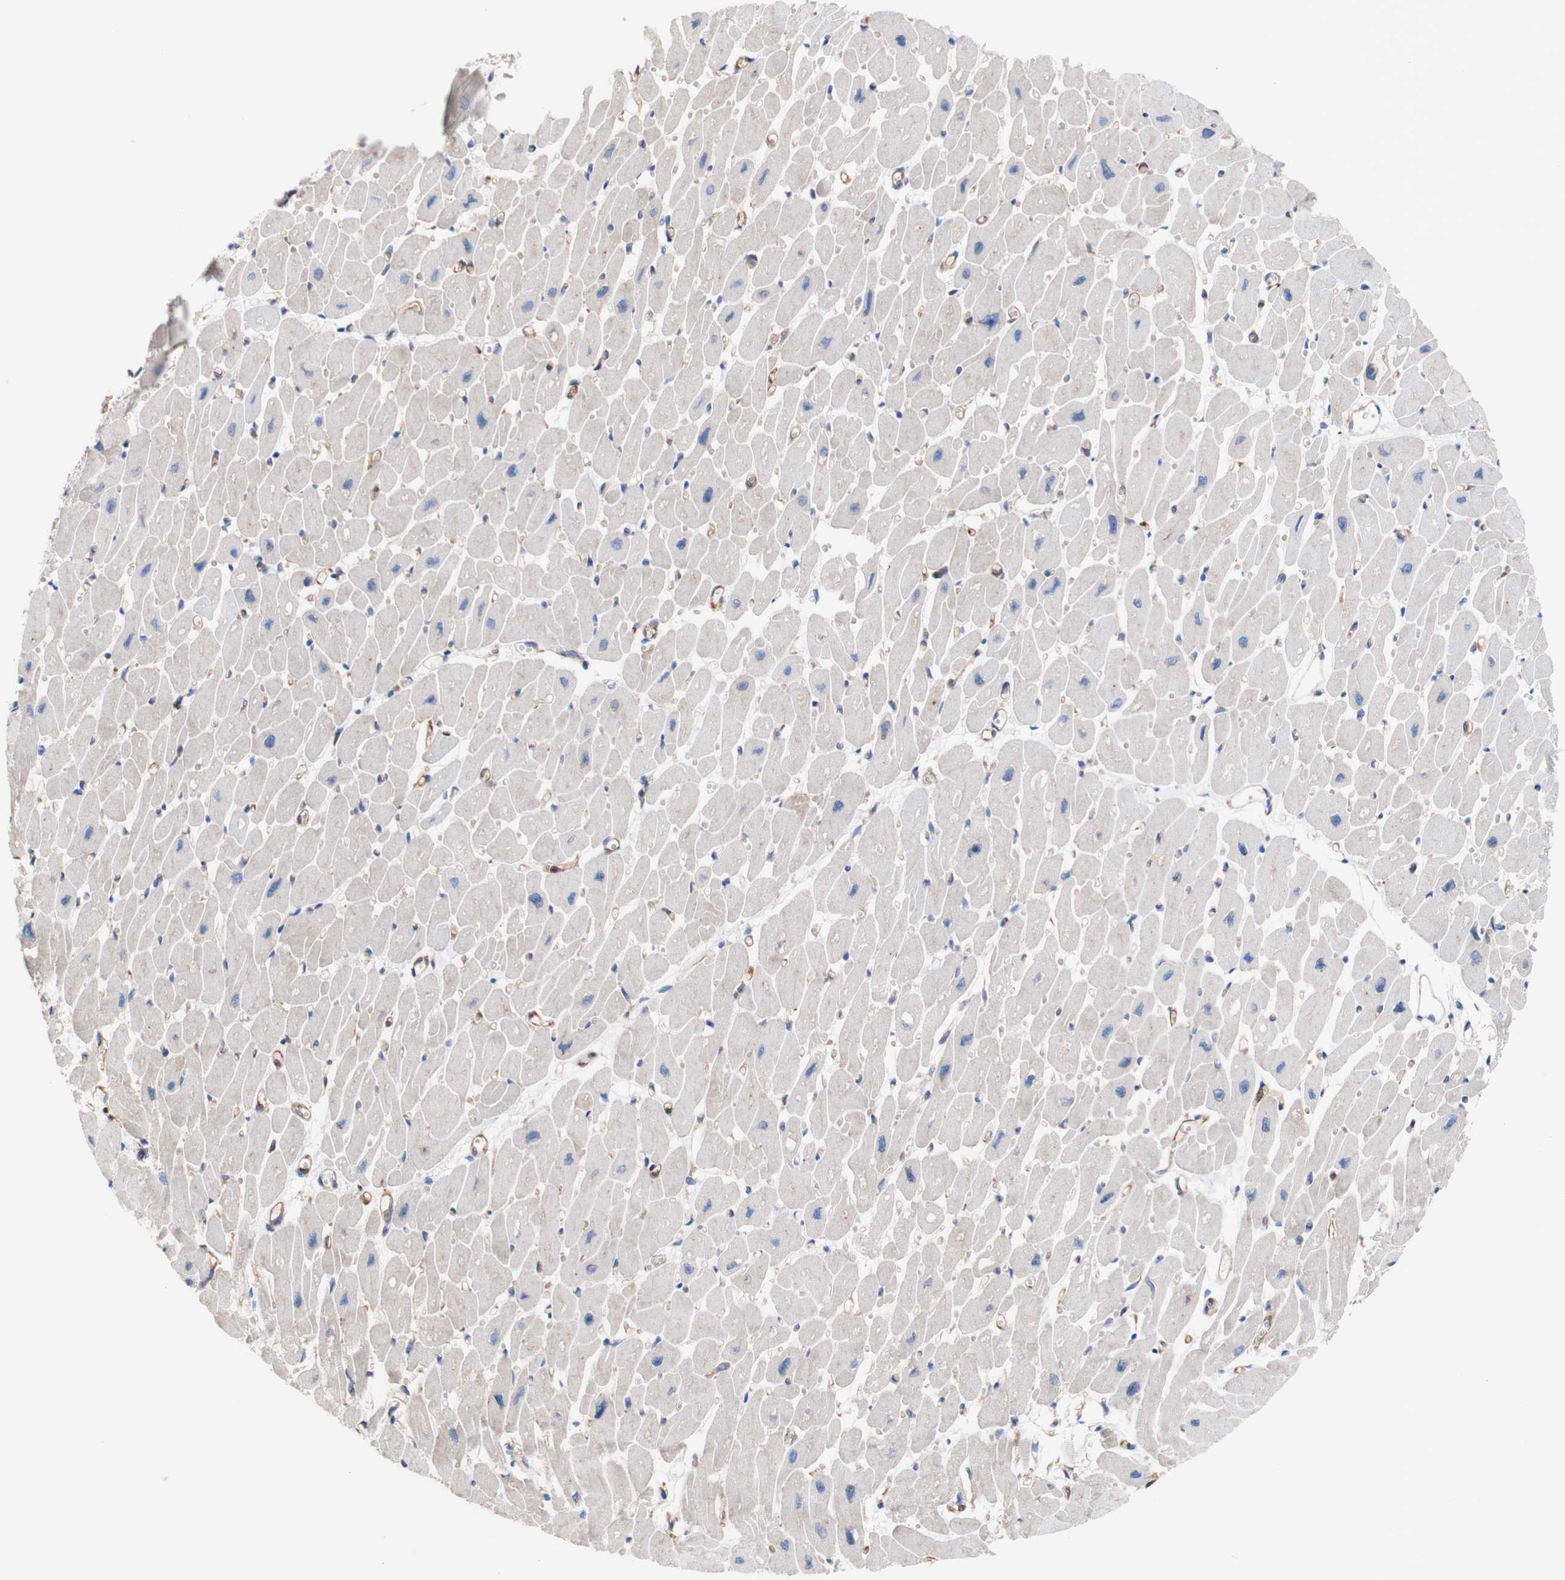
{"staining": {"intensity": "negative", "quantity": "none", "location": "none"}, "tissue": "heart muscle", "cell_type": "Cardiomyocytes", "image_type": "normal", "snomed": [{"axis": "morphology", "description": "Normal tissue, NOS"}, {"axis": "topography", "description": "Heart"}], "caption": "High power microscopy histopathology image of an immunohistochemistry histopathology image of benign heart muscle, revealing no significant expression in cardiomyocytes.", "gene": "LRIG3", "patient": {"sex": "female", "age": 54}}